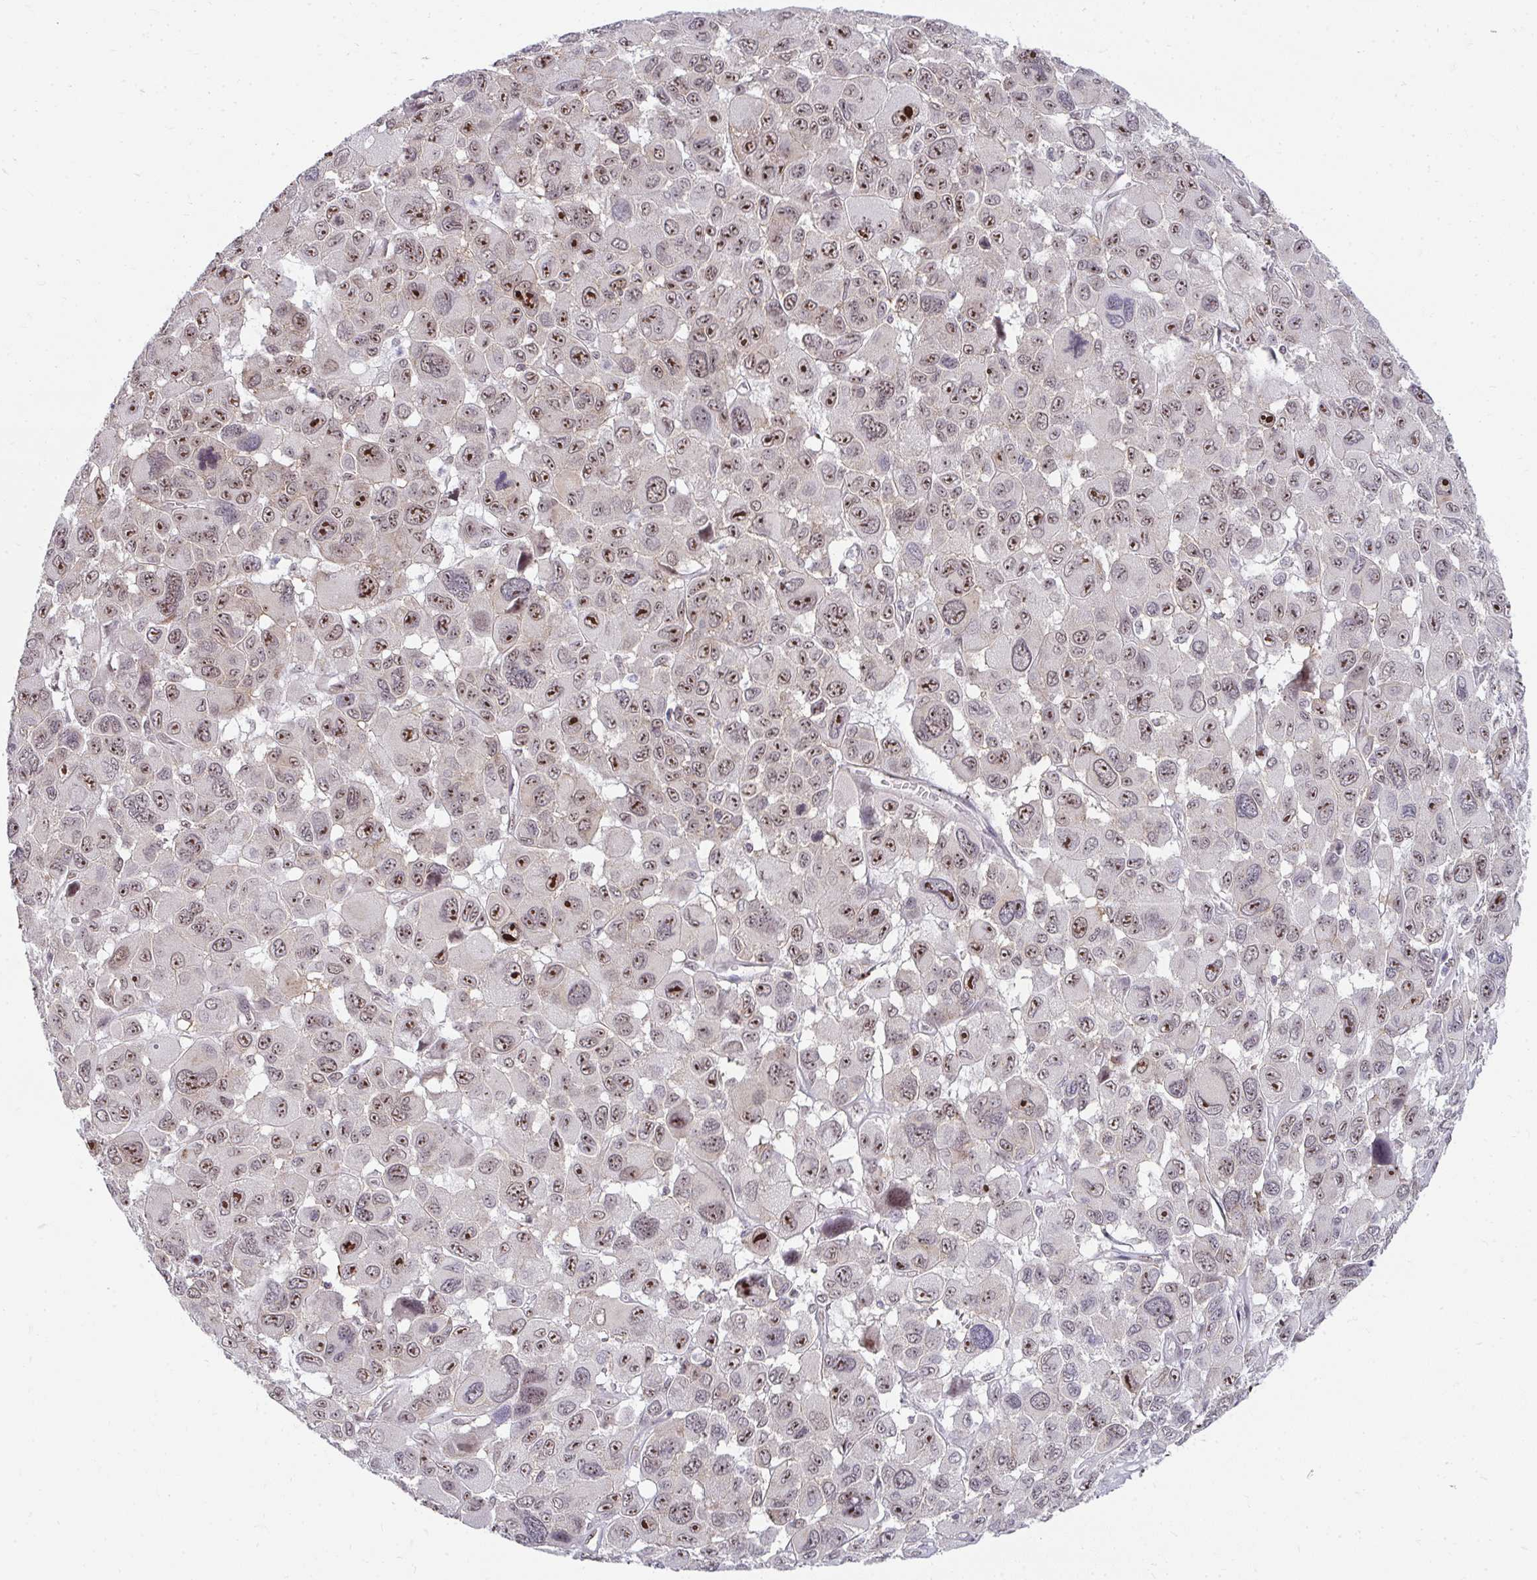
{"staining": {"intensity": "strong", "quantity": ">75%", "location": "nuclear"}, "tissue": "melanoma", "cell_type": "Tumor cells", "image_type": "cancer", "snomed": [{"axis": "morphology", "description": "Malignant melanoma, NOS"}, {"axis": "topography", "description": "Skin"}], "caption": "This is an image of IHC staining of melanoma, which shows strong expression in the nuclear of tumor cells.", "gene": "HIRA", "patient": {"sex": "female", "age": 66}}